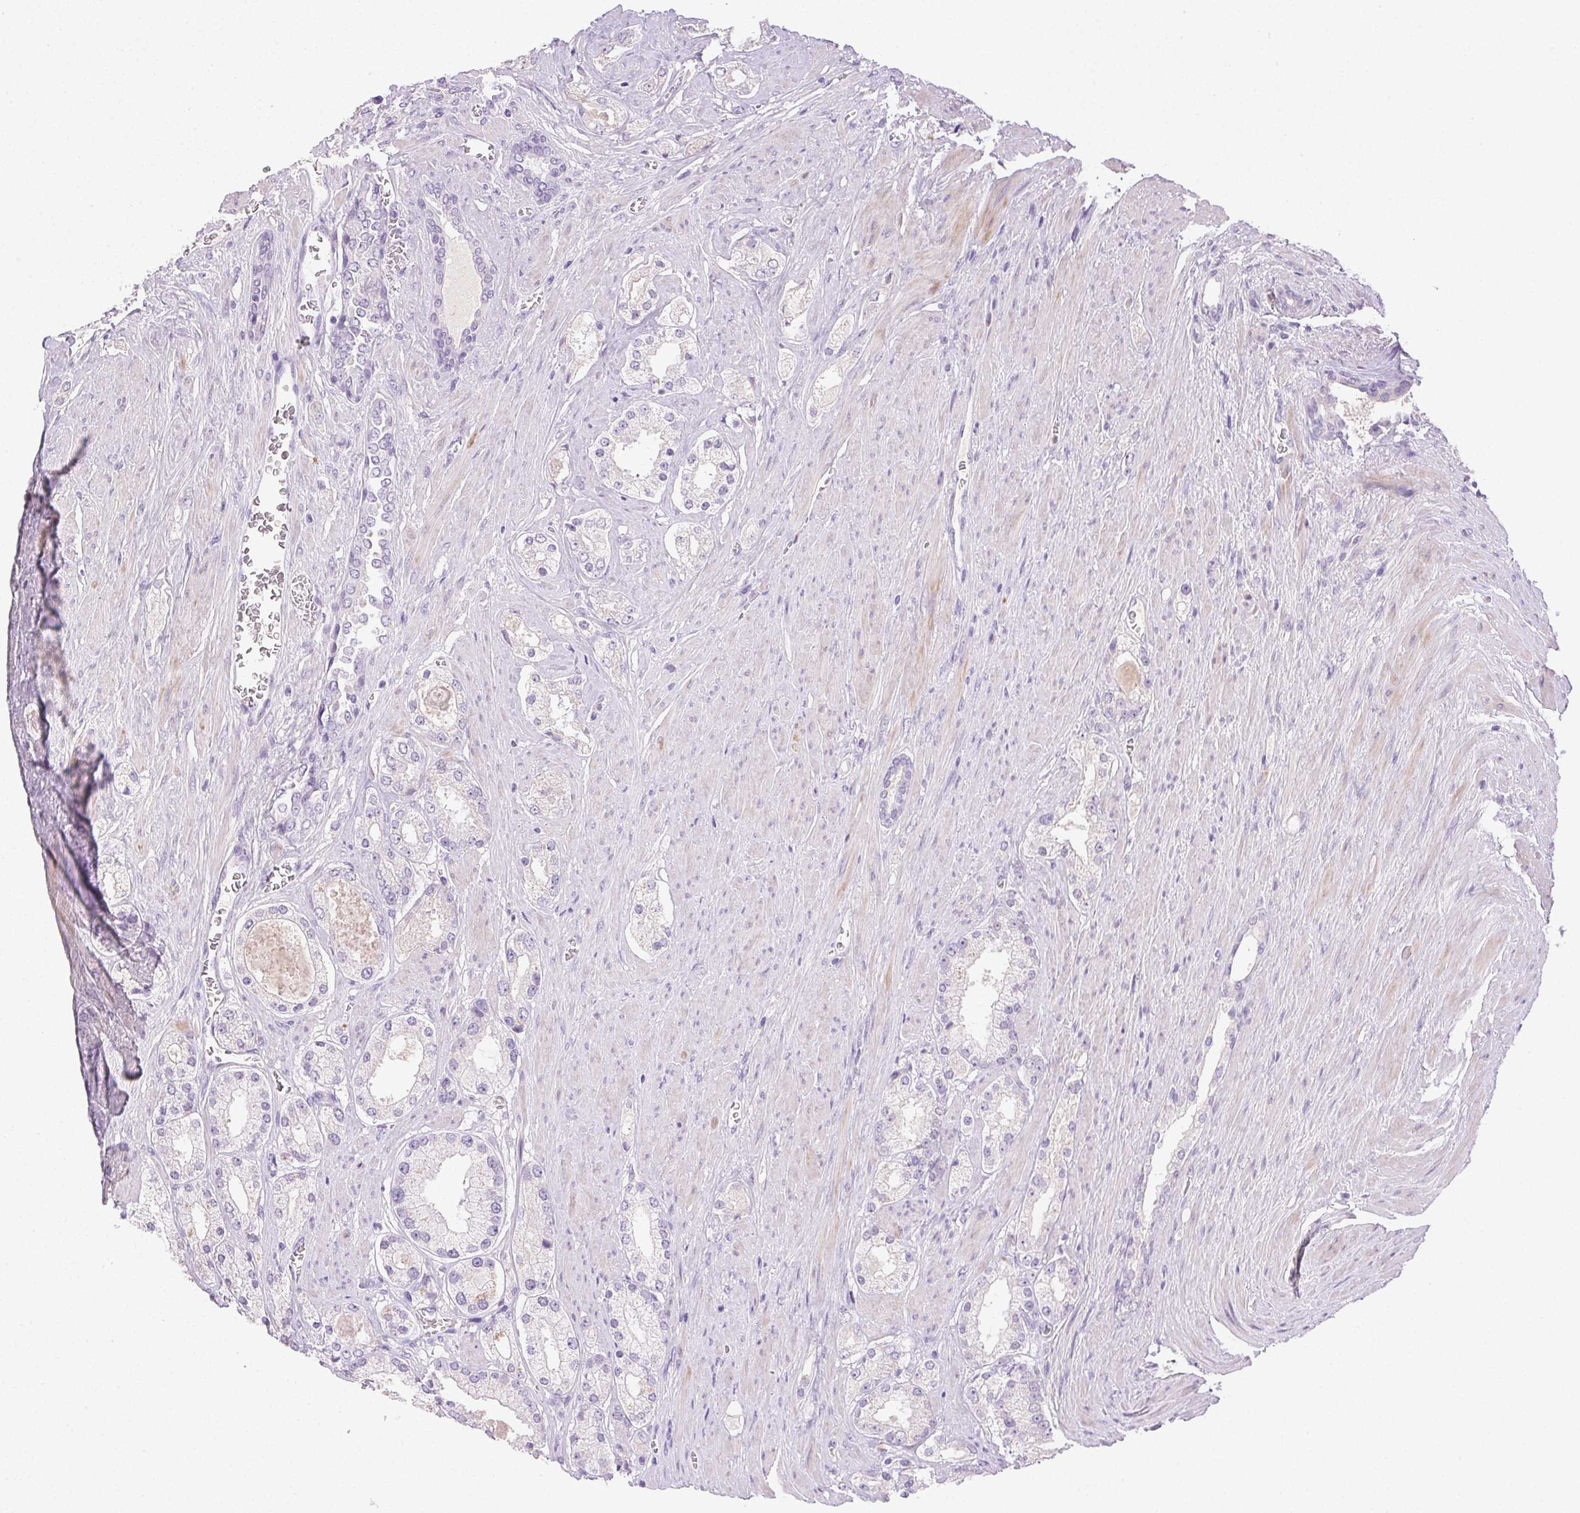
{"staining": {"intensity": "negative", "quantity": "none", "location": "none"}, "tissue": "prostate cancer", "cell_type": "Tumor cells", "image_type": "cancer", "snomed": [{"axis": "morphology", "description": "Adenocarcinoma, High grade"}, {"axis": "topography", "description": "Prostate"}], "caption": "High magnification brightfield microscopy of adenocarcinoma (high-grade) (prostate) stained with DAB (3,3'-diaminobenzidine) (brown) and counterstained with hematoxylin (blue): tumor cells show no significant staining.", "gene": "EMX2", "patient": {"sex": "male", "age": 67}}